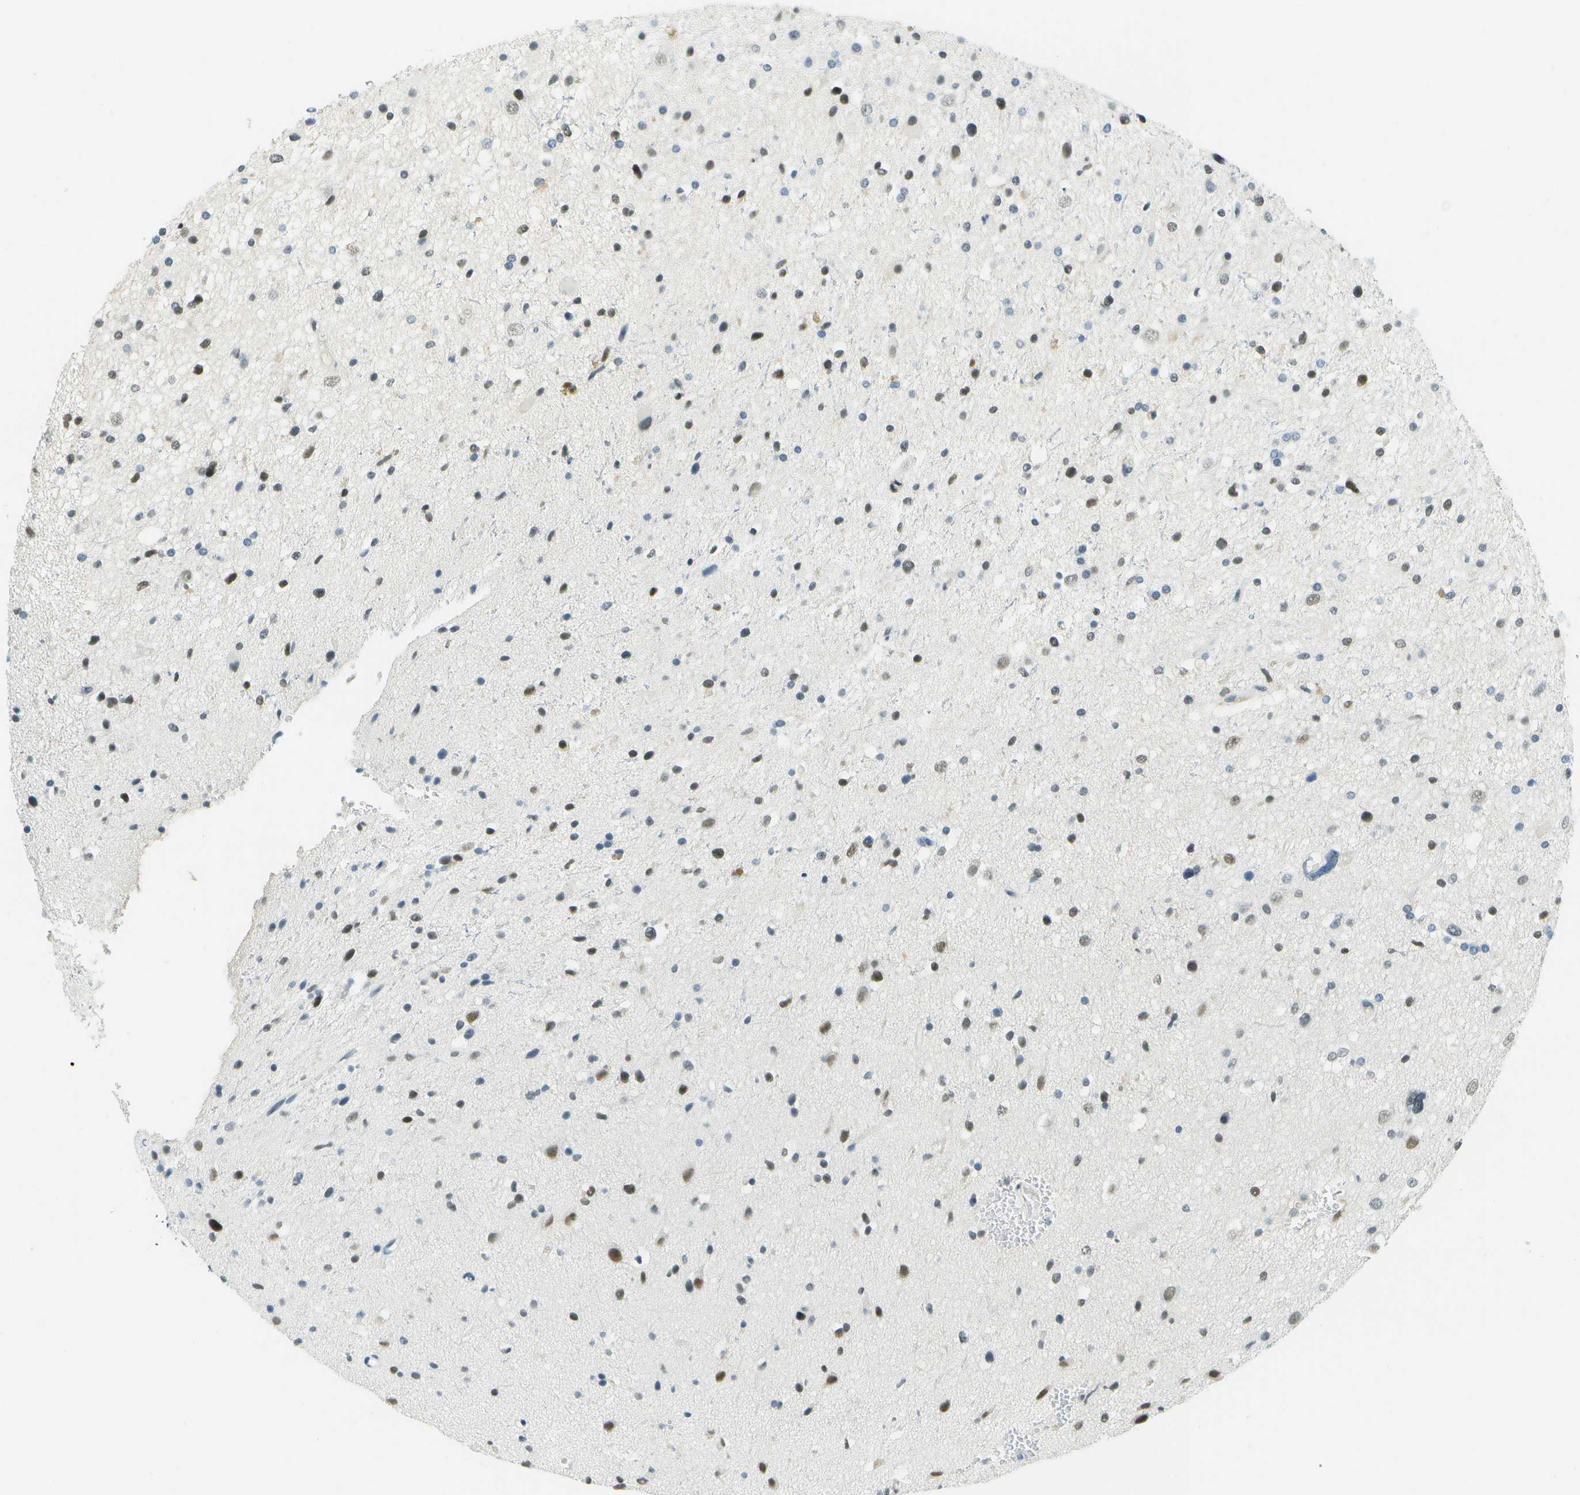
{"staining": {"intensity": "moderate", "quantity": "25%-75%", "location": "nuclear"}, "tissue": "glioma", "cell_type": "Tumor cells", "image_type": "cancer", "snomed": [{"axis": "morphology", "description": "Glioma, malignant, High grade"}, {"axis": "topography", "description": "Brain"}], "caption": "Moderate nuclear expression is identified in approximately 25%-75% of tumor cells in malignant glioma (high-grade).", "gene": "NEK11", "patient": {"sex": "male", "age": 33}}